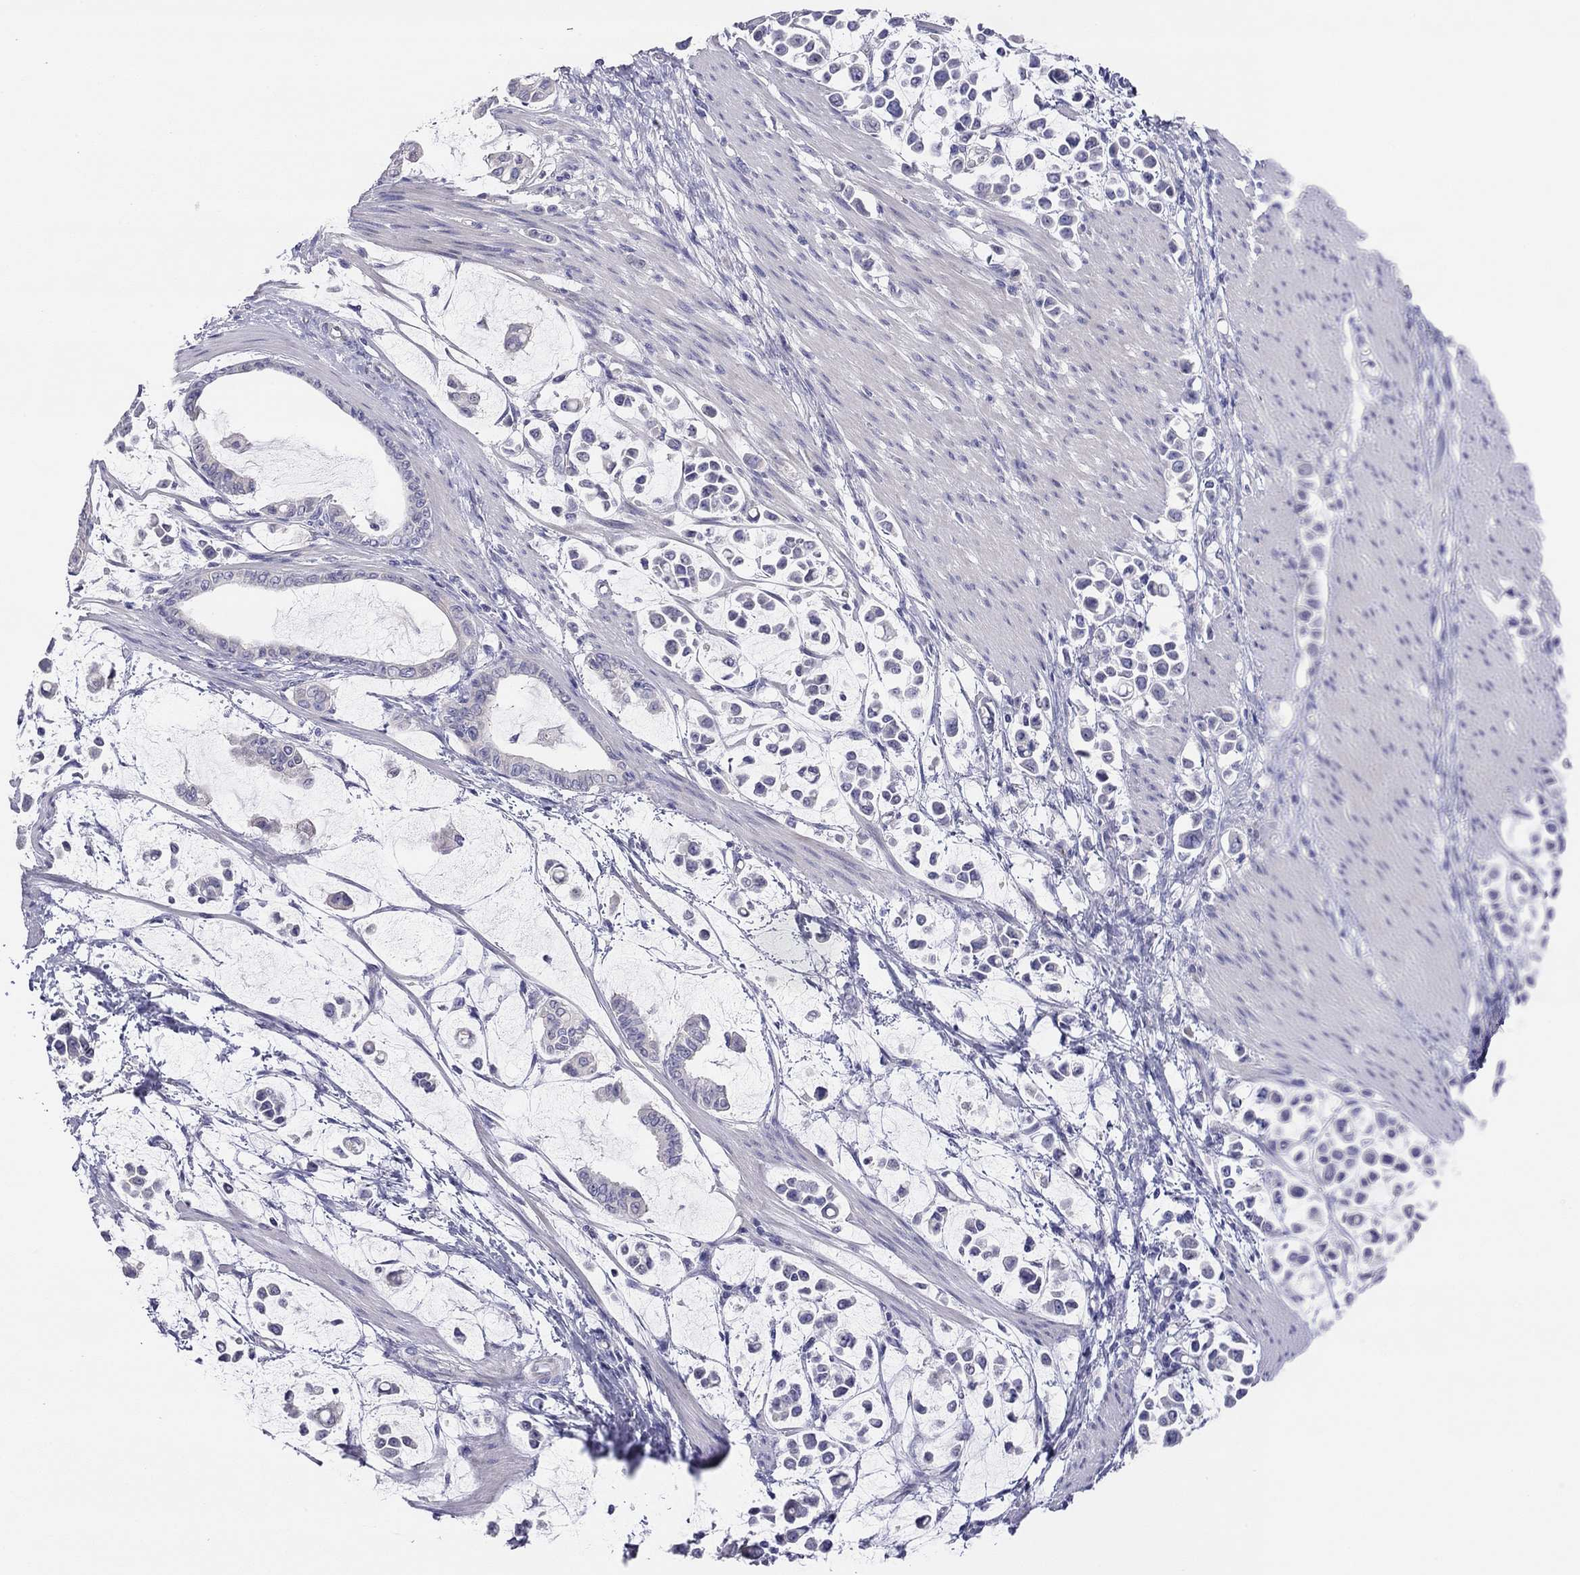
{"staining": {"intensity": "negative", "quantity": "none", "location": "none"}, "tissue": "stomach cancer", "cell_type": "Tumor cells", "image_type": "cancer", "snomed": [{"axis": "morphology", "description": "Adenocarcinoma, NOS"}, {"axis": "topography", "description": "Stomach"}], "caption": "Tumor cells are negative for brown protein staining in stomach cancer. (DAB (3,3'-diaminobenzidine) IHC visualized using brightfield microscopy, high magnification).", "gene": "MGAT4C", "patient": {"sex": "male", "age": 82}}